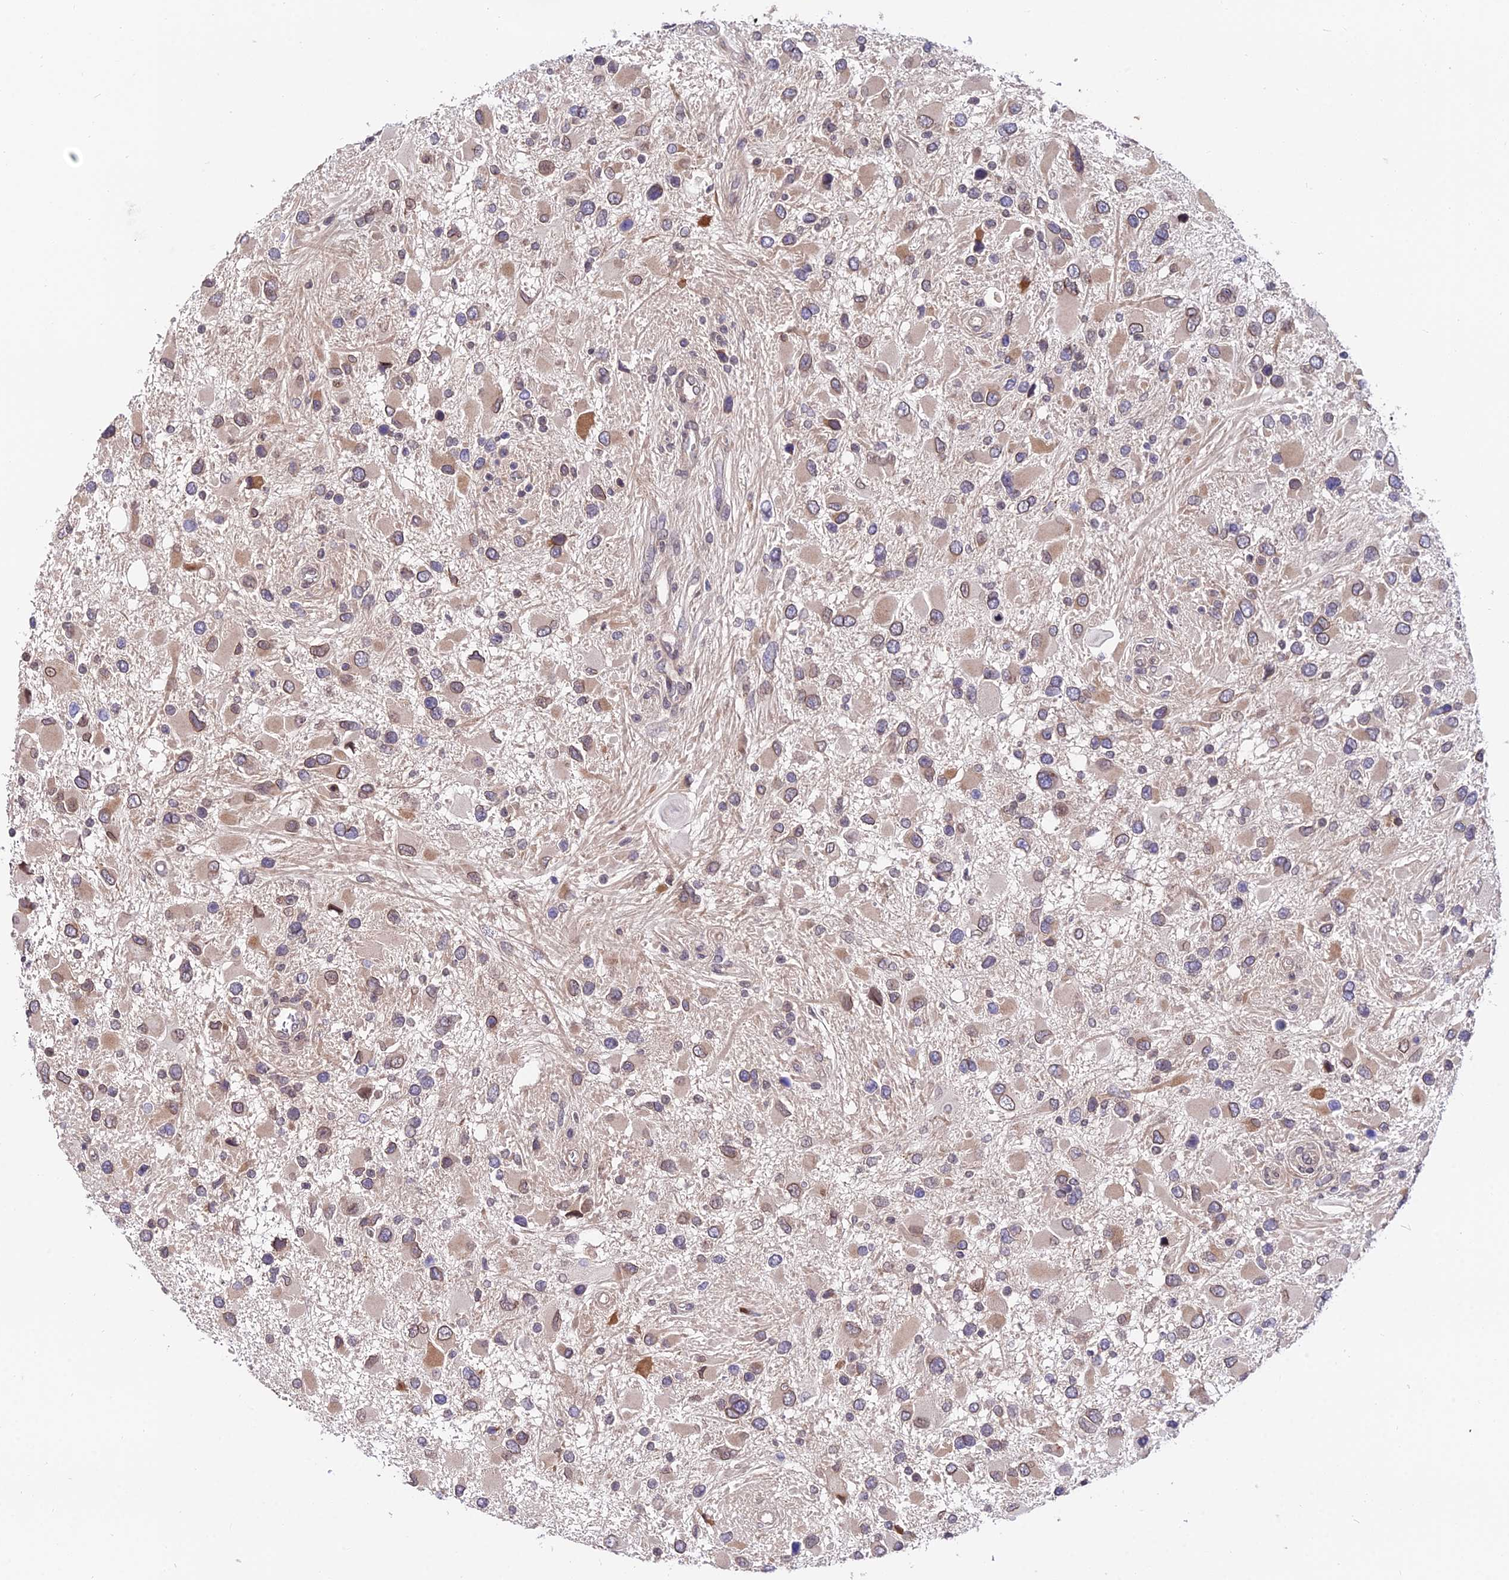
{"staining": {"intensity": "weak", "quantity": "25%-75%", "location": "cytoplasmic/membranous,nuclear"}, "tissue": "glioma", "cell_type": "Tumor cells", "image_type": "cancer", "snomed": [{"axis": "morphology", "description": "Glioma, malignant, High grade"}, {"axis": "topography", "description": "Brain"}], "caption": "Brown immunohistochemical staining in malignant glioma (high-grade) shows weak cytoplasmic/membranous and nuclear staining in about 25%-75% of tumor cells.", "gene": "INPP4A", "patient": {"sex": "male", "age": 53}}